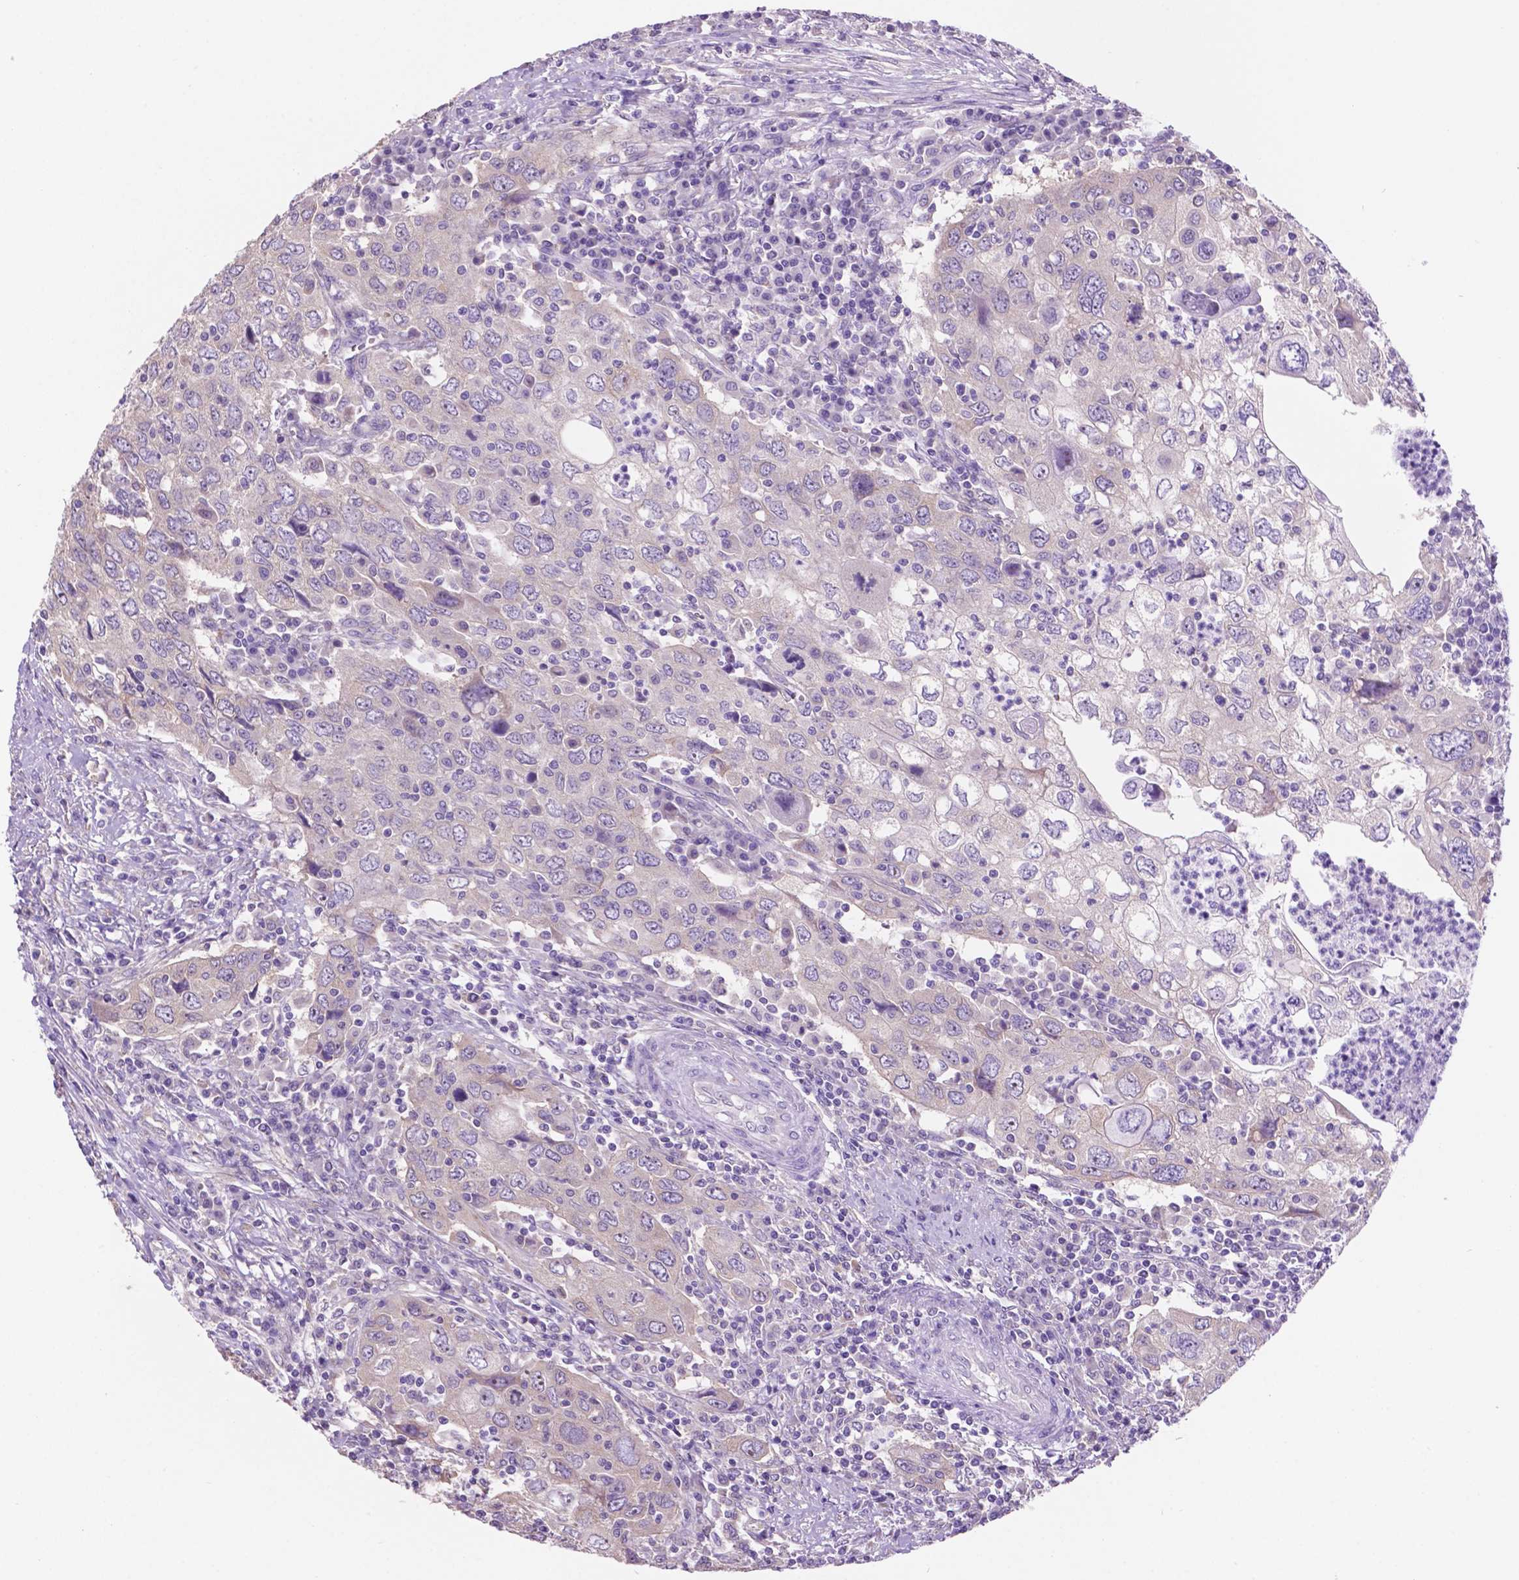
{"staining": {"intensity": "negative", "quantity": "none", "location": "none"}, "tissue": "urothelial cancer", "cell_type": "Tumor cells", "image_type": "cancer", "snomed": [{"axis": "morphology", "description": "Urothelial carcinoma, High grade"}, {"axis": "topography", "description": "Urinary bladder"}], "caption": "The image displays no significant staining in tumor cells of urothelial cancer.", "gene": "SPDYA", "patient": {"sex": "male", "age": 76}}